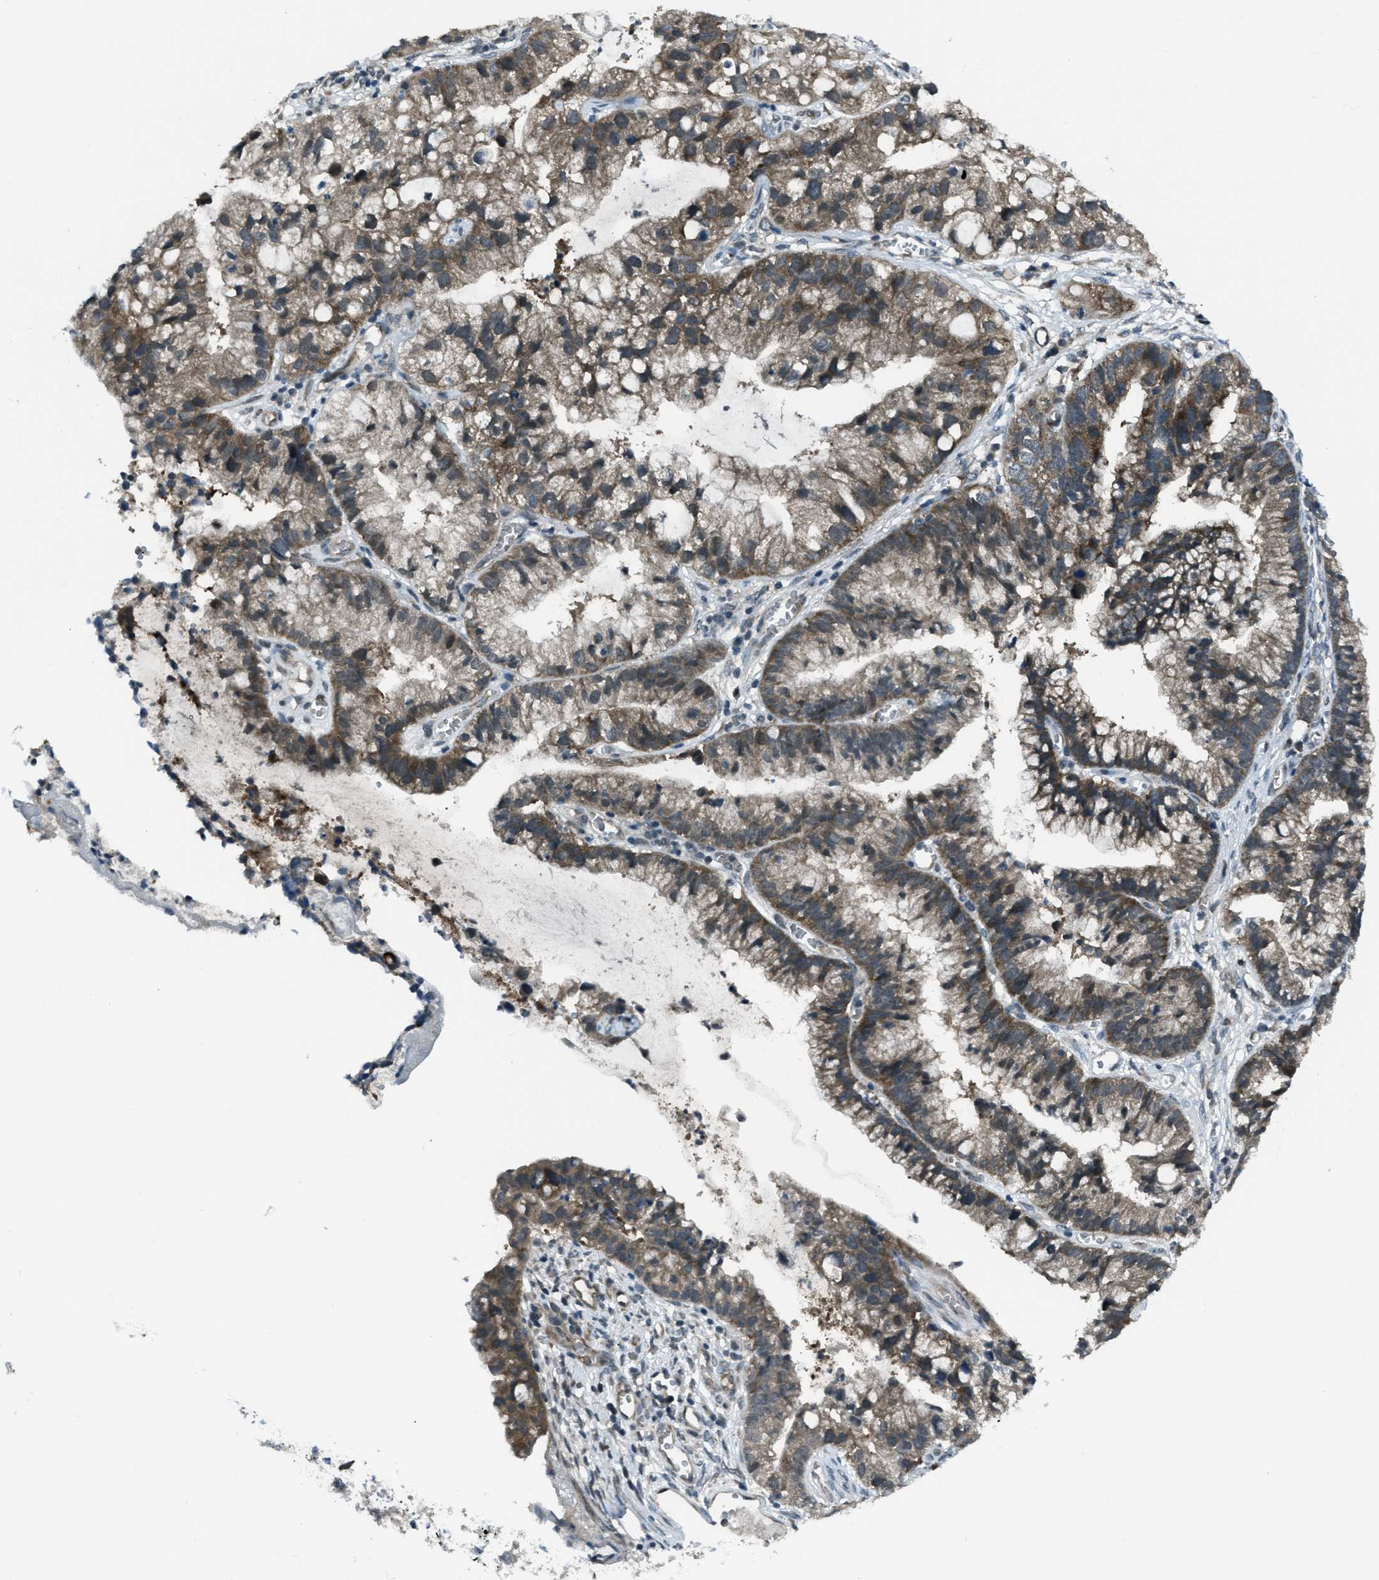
{"staining": {"intensity": "moderate", "quantity": ">75%", "location": "cytoplasmic/membranous"}, "tissue": "cervical cancer", "cell_type": "Tumor cells", "image_type": "cancer", "snomed": [{"axis": "morphology", "description": "Adenocarcinoma, NOS"}, {"axis": "topography", "description": "Cervix"}], "caption": "Cervical adenocarcinoma stained with DAB (3,3'-diaminobenzidine) immunohistochemistry (IHC) displays medium levels of moderate cytoplasmic/membranous staining in about >75% of tumor cells.", "gene": "ASAP2", "patient": {"sex": "female", "age": 44}}